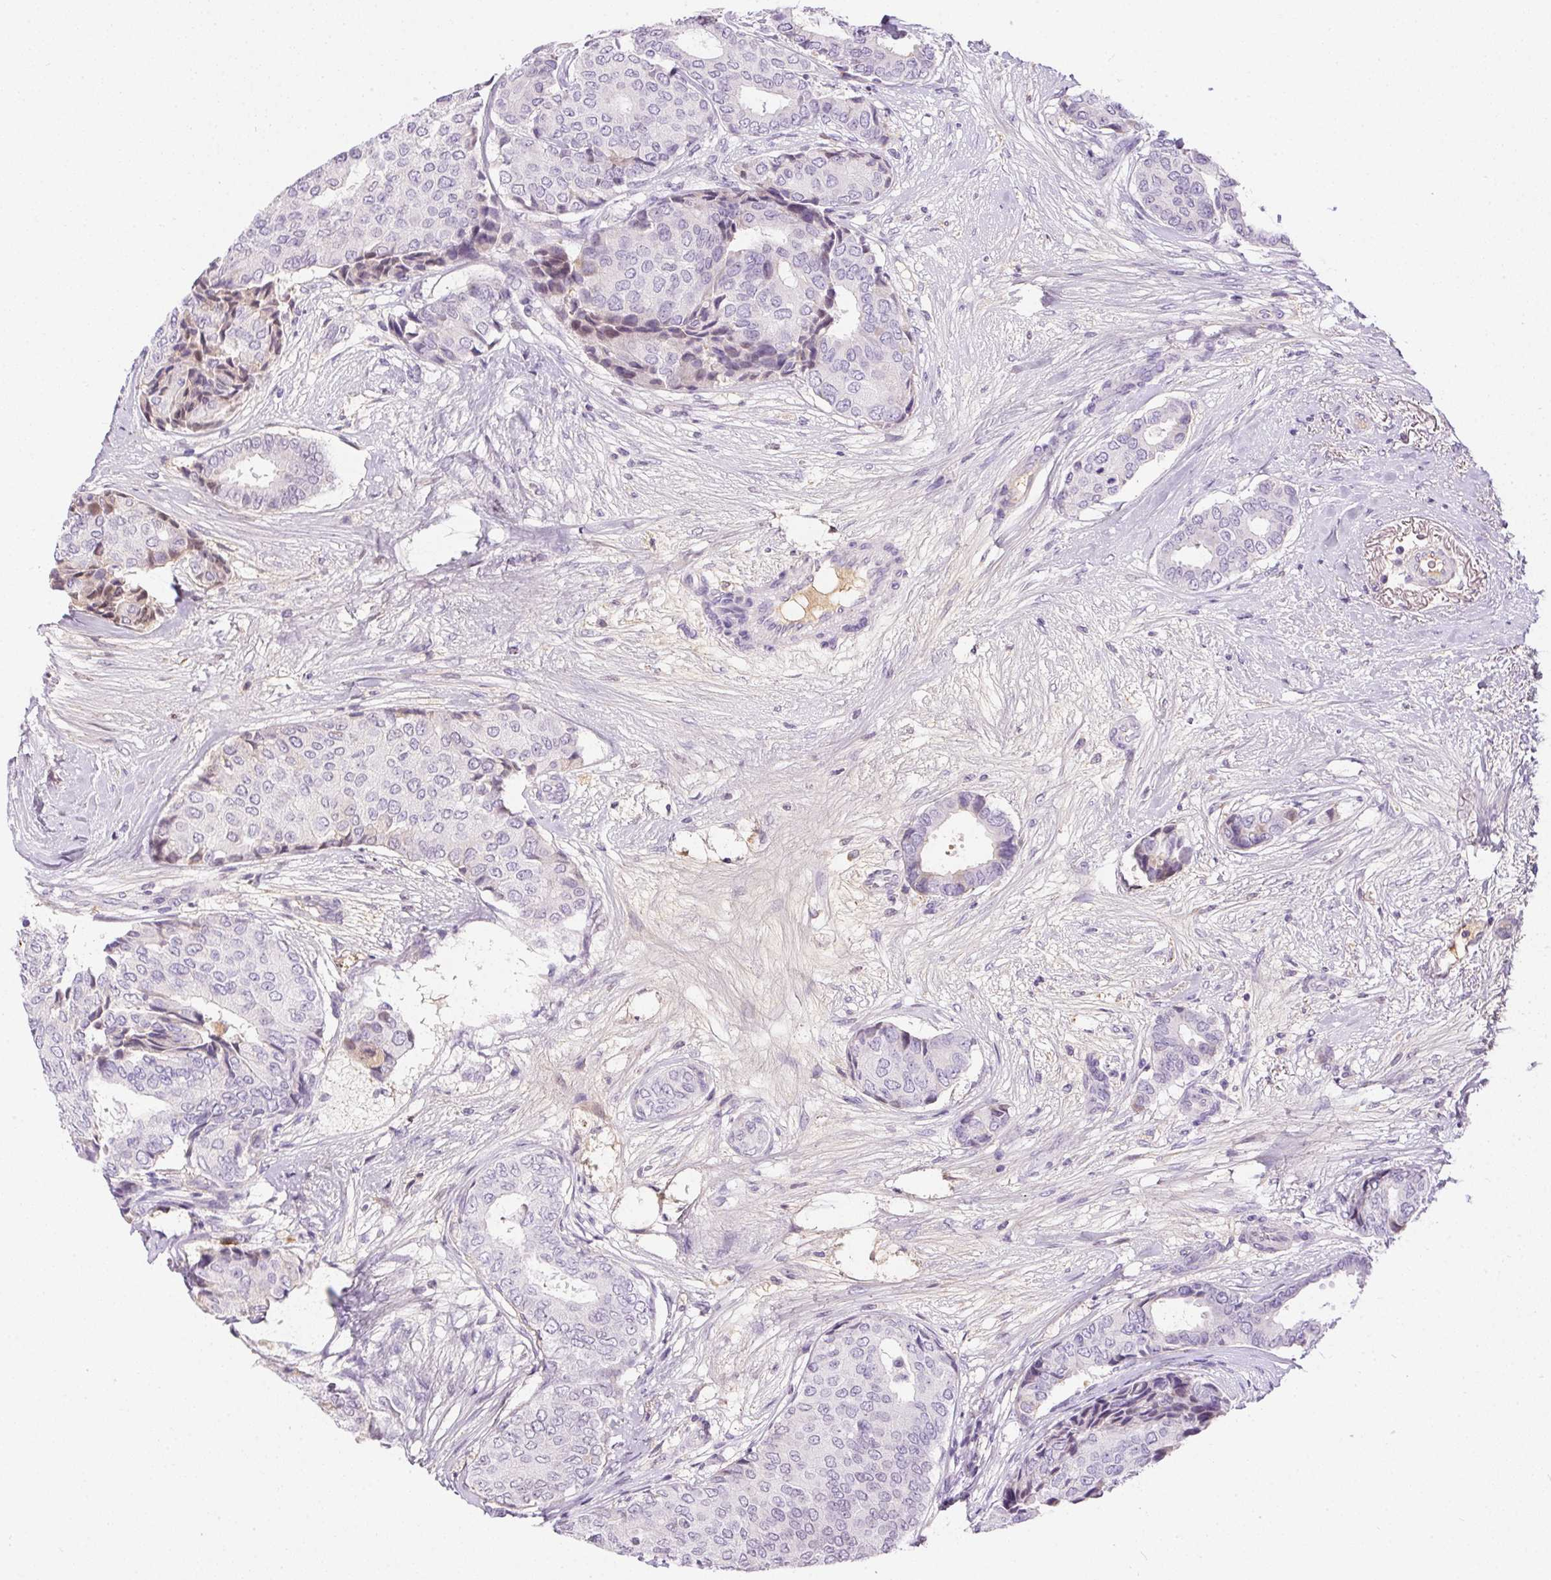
{"staining": {"intensity": "negative", "quantity": "none", "location": "none"}, "tissue": "breast cancer", "cell_type": "Tumor cells", "image_type": "cancer", "snomed": [{"axis": "morphology", "description": "Duct carcinoma"}, {"axis": "topography", "description": "Breast"}], "caption": "Tumor cells are negative for protein expression in human breast intraductal carcinoma. (Immunohistochemistry, brightfield microscopy, high magnification).", "gene": "ORM1", "patient": {"sex": "female", "age": 75}}